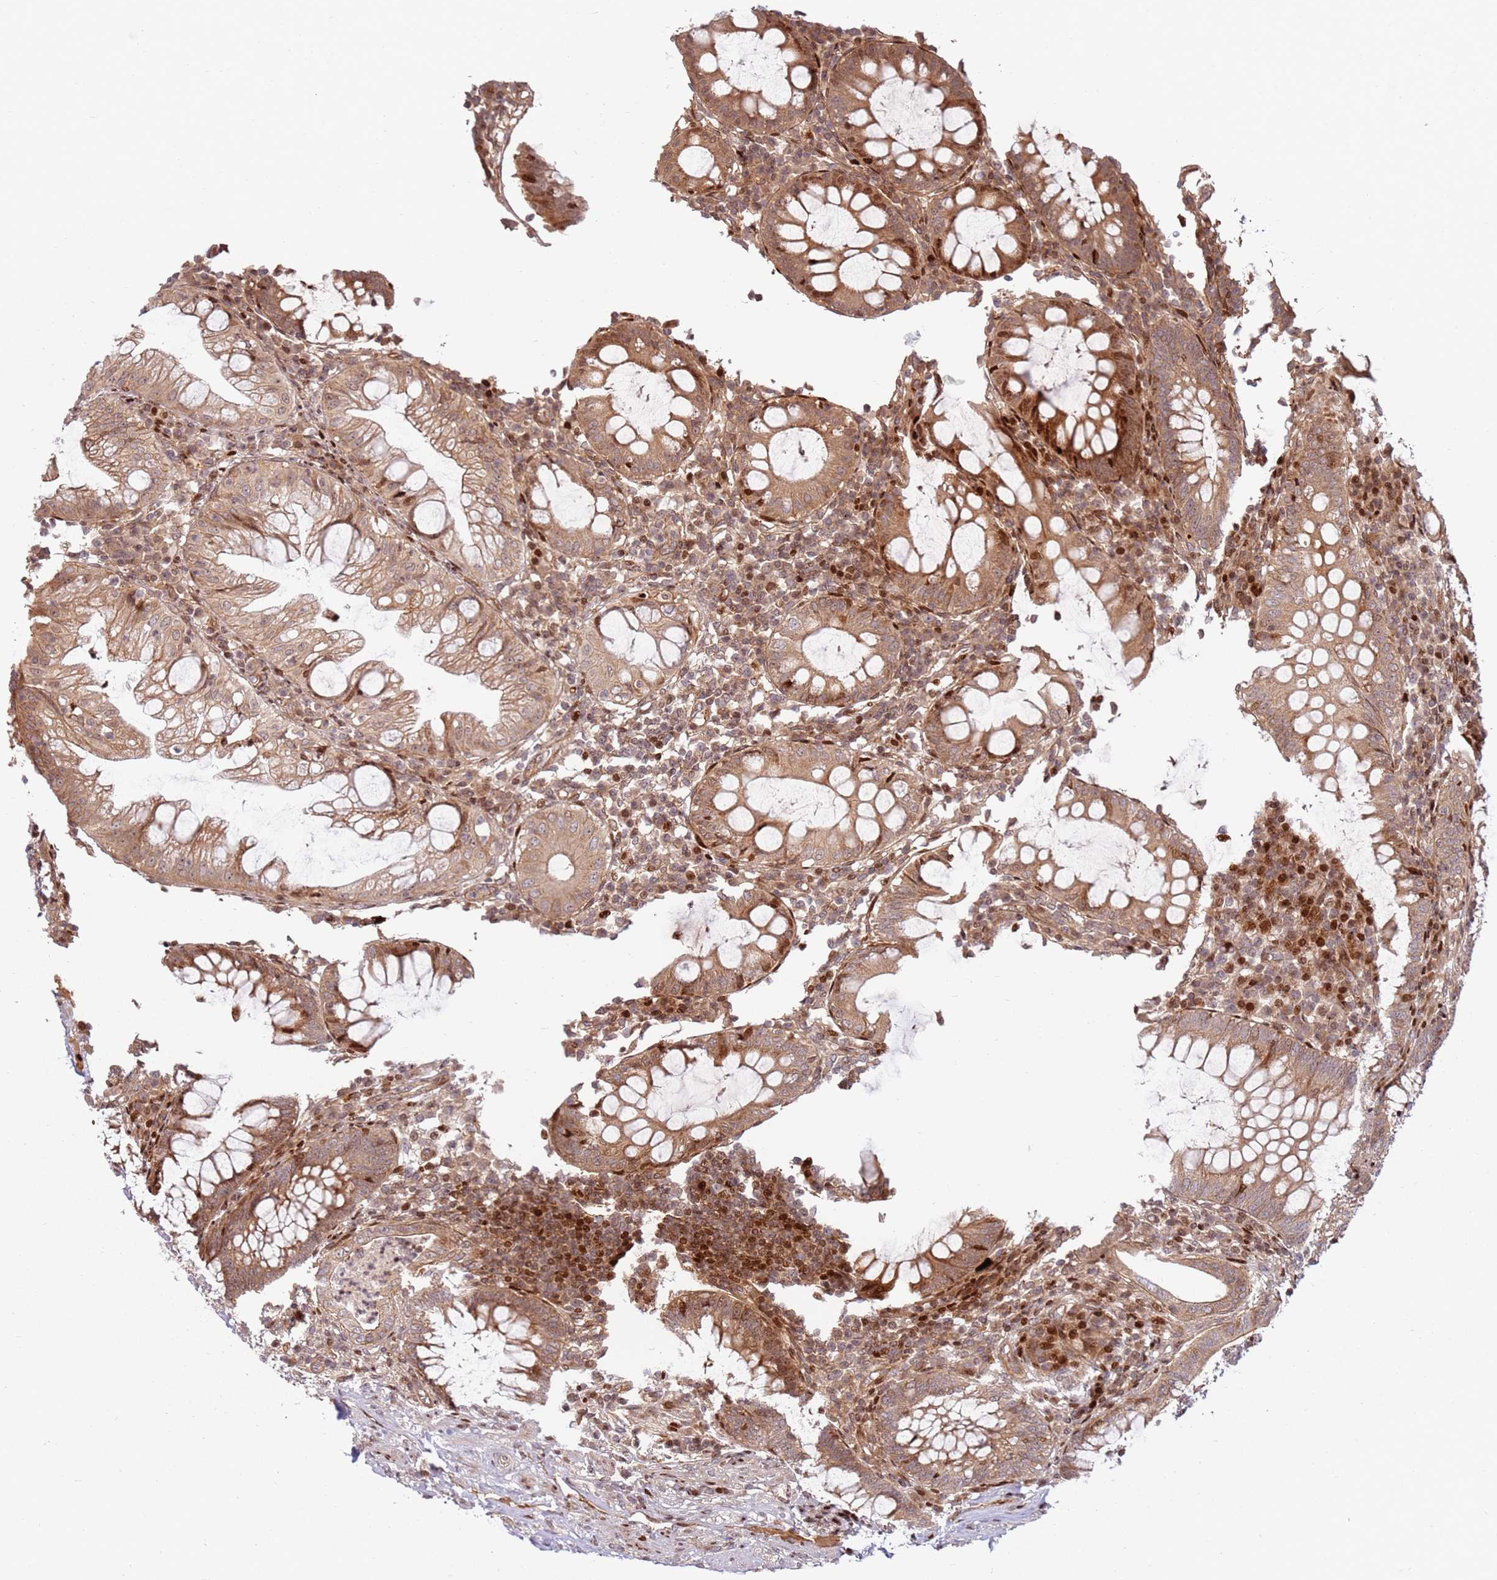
{"staining": {"intensity": "strong", "quantity": ">75%", "location": "cytoplasmic/membranous,nuclear"}, "tissue": "appendix", "cell_type": "Glandular cells", "image_type": "normal", "snomed": [{"axis": "morphology", "description": "Normal tissue, NOS"}, {"axis": "topography", "description": "Appendix"}], "caption": "Protein expression analysis of benign human appendix reveals strong cytoplasmic/membranous,nuclear staining in approximately >75% of glandular cells. (IHC, brightfield microscopy, high magnification).", "gene": "TMEM233", "patient": {"sex": "male", "age": 83}}